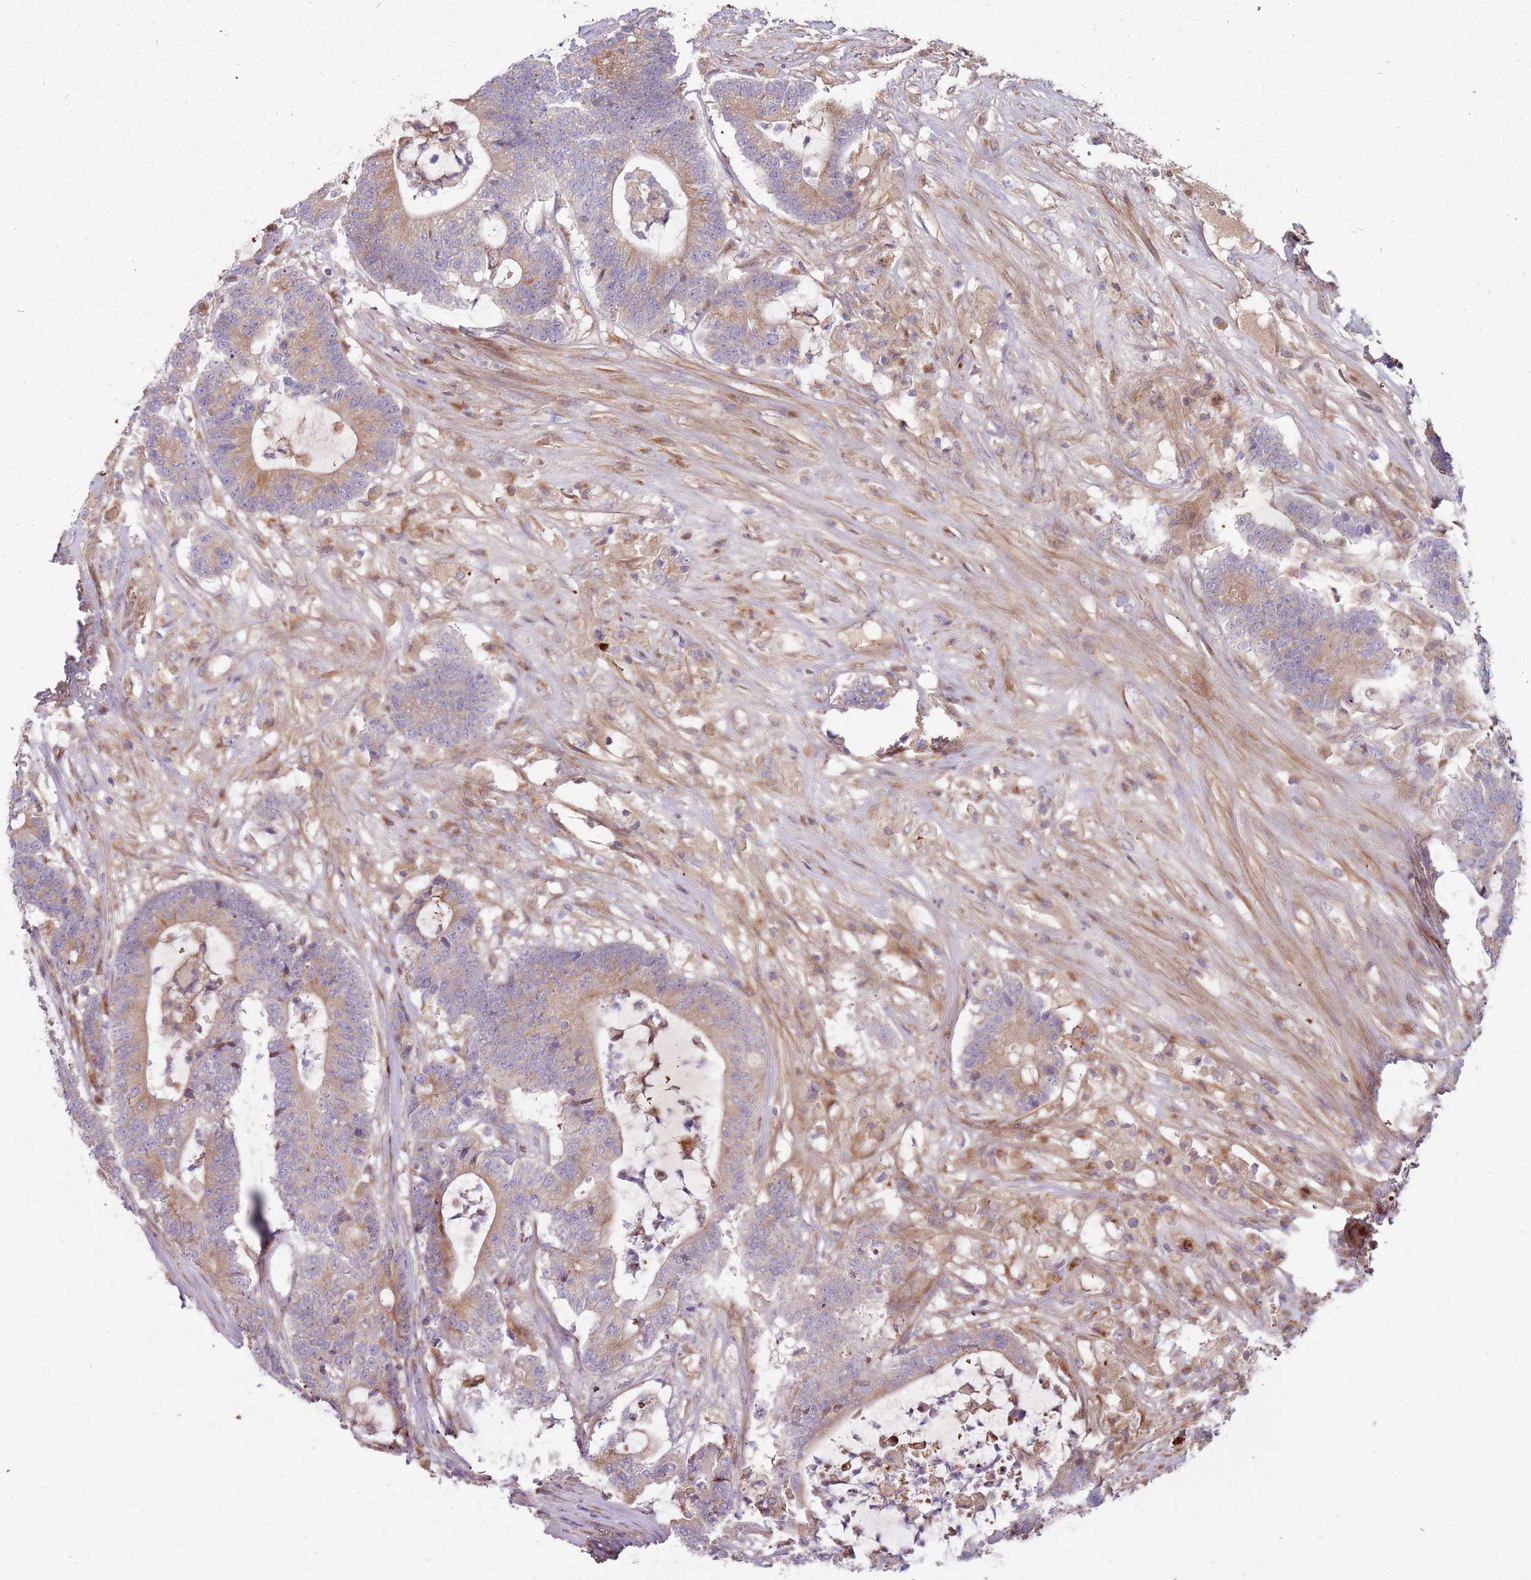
{"staining": {"intensity": "moderate", "quantity": ">75%", "location": "cytoplasmic/membranous"}, "tissue": "colorectal cancer", "cell_type": "Tumor cells", "image_type": "cancer", "snomed": [{"axis": "morphology", "description": "Adenocarcinoma, NOS"}, {"axis": "topography", "description": "Colon"}], "caption": "This is a micrograph of immunohistochemistry (IHC) staining of colorectal adenocarcinoma, which shows moderate positivity in the cytoplasmic/membranous of tumor cells.", "gene": "EMC1", "patient": {"sex": "female", "age": 84}}